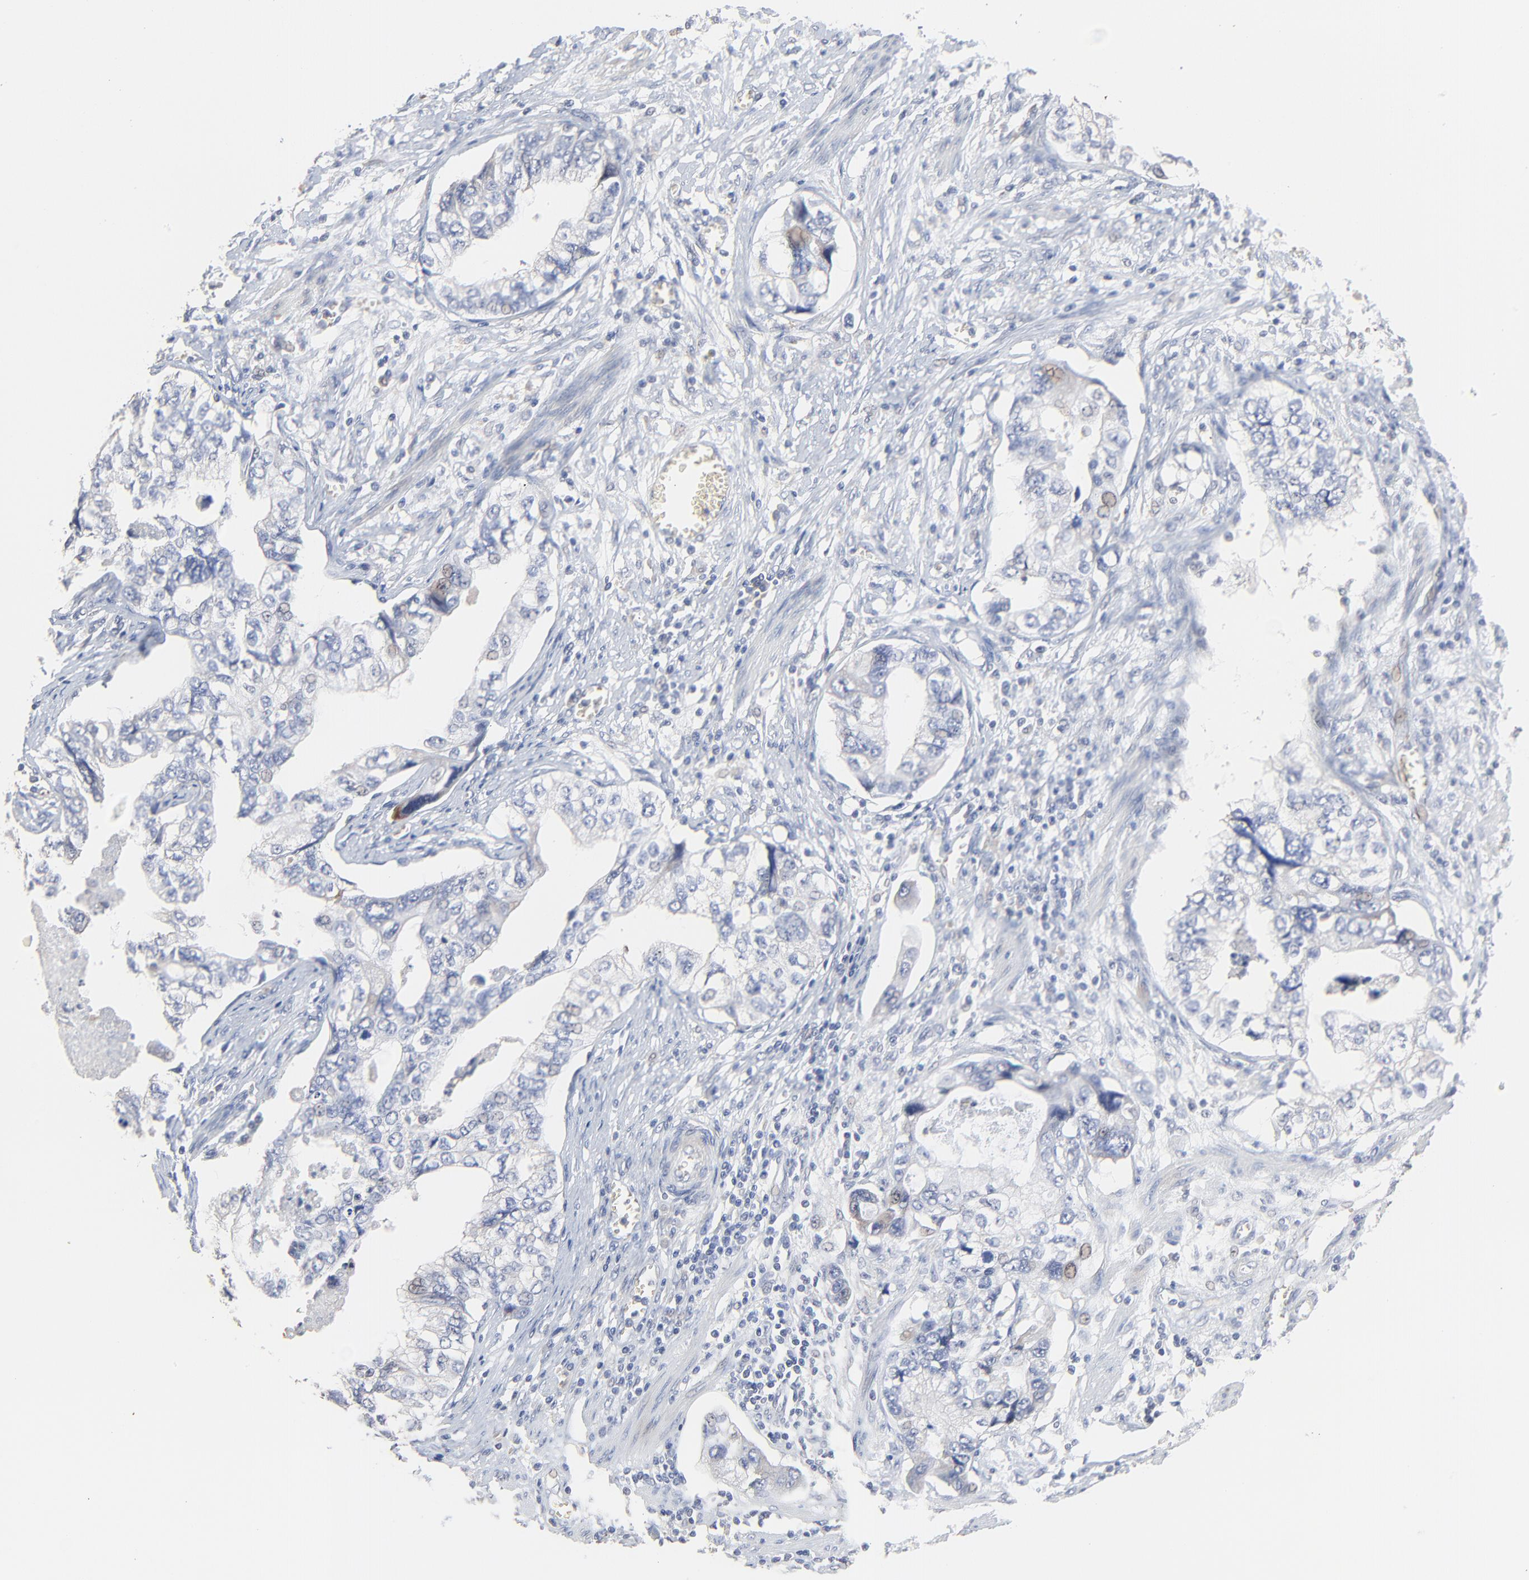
{"staining": {"intensity": "negative", "quantity": "none", "location": "none"}, "tissue": "stomach cancer", "cell_type": "Tumor cells", "image_type": "cancer", "snomed": [{"axis": "morphology", "description": "Adenocarcinoma, NOS"}, {"axis": "topography", "description": "Pancreas"}, {"axis": "topography", "description": "Stomach, upper"}], "caption": "The micrograph displays no significant positivity in tumor cells of stomach cancer (adenocarcinoma). (DAB (3,3'-diaminobenzidine) IHC visualized using brightfield microscopy, high magnification).", "gene": "FANCB", "patient": {"sex": "male", "age": 77}}